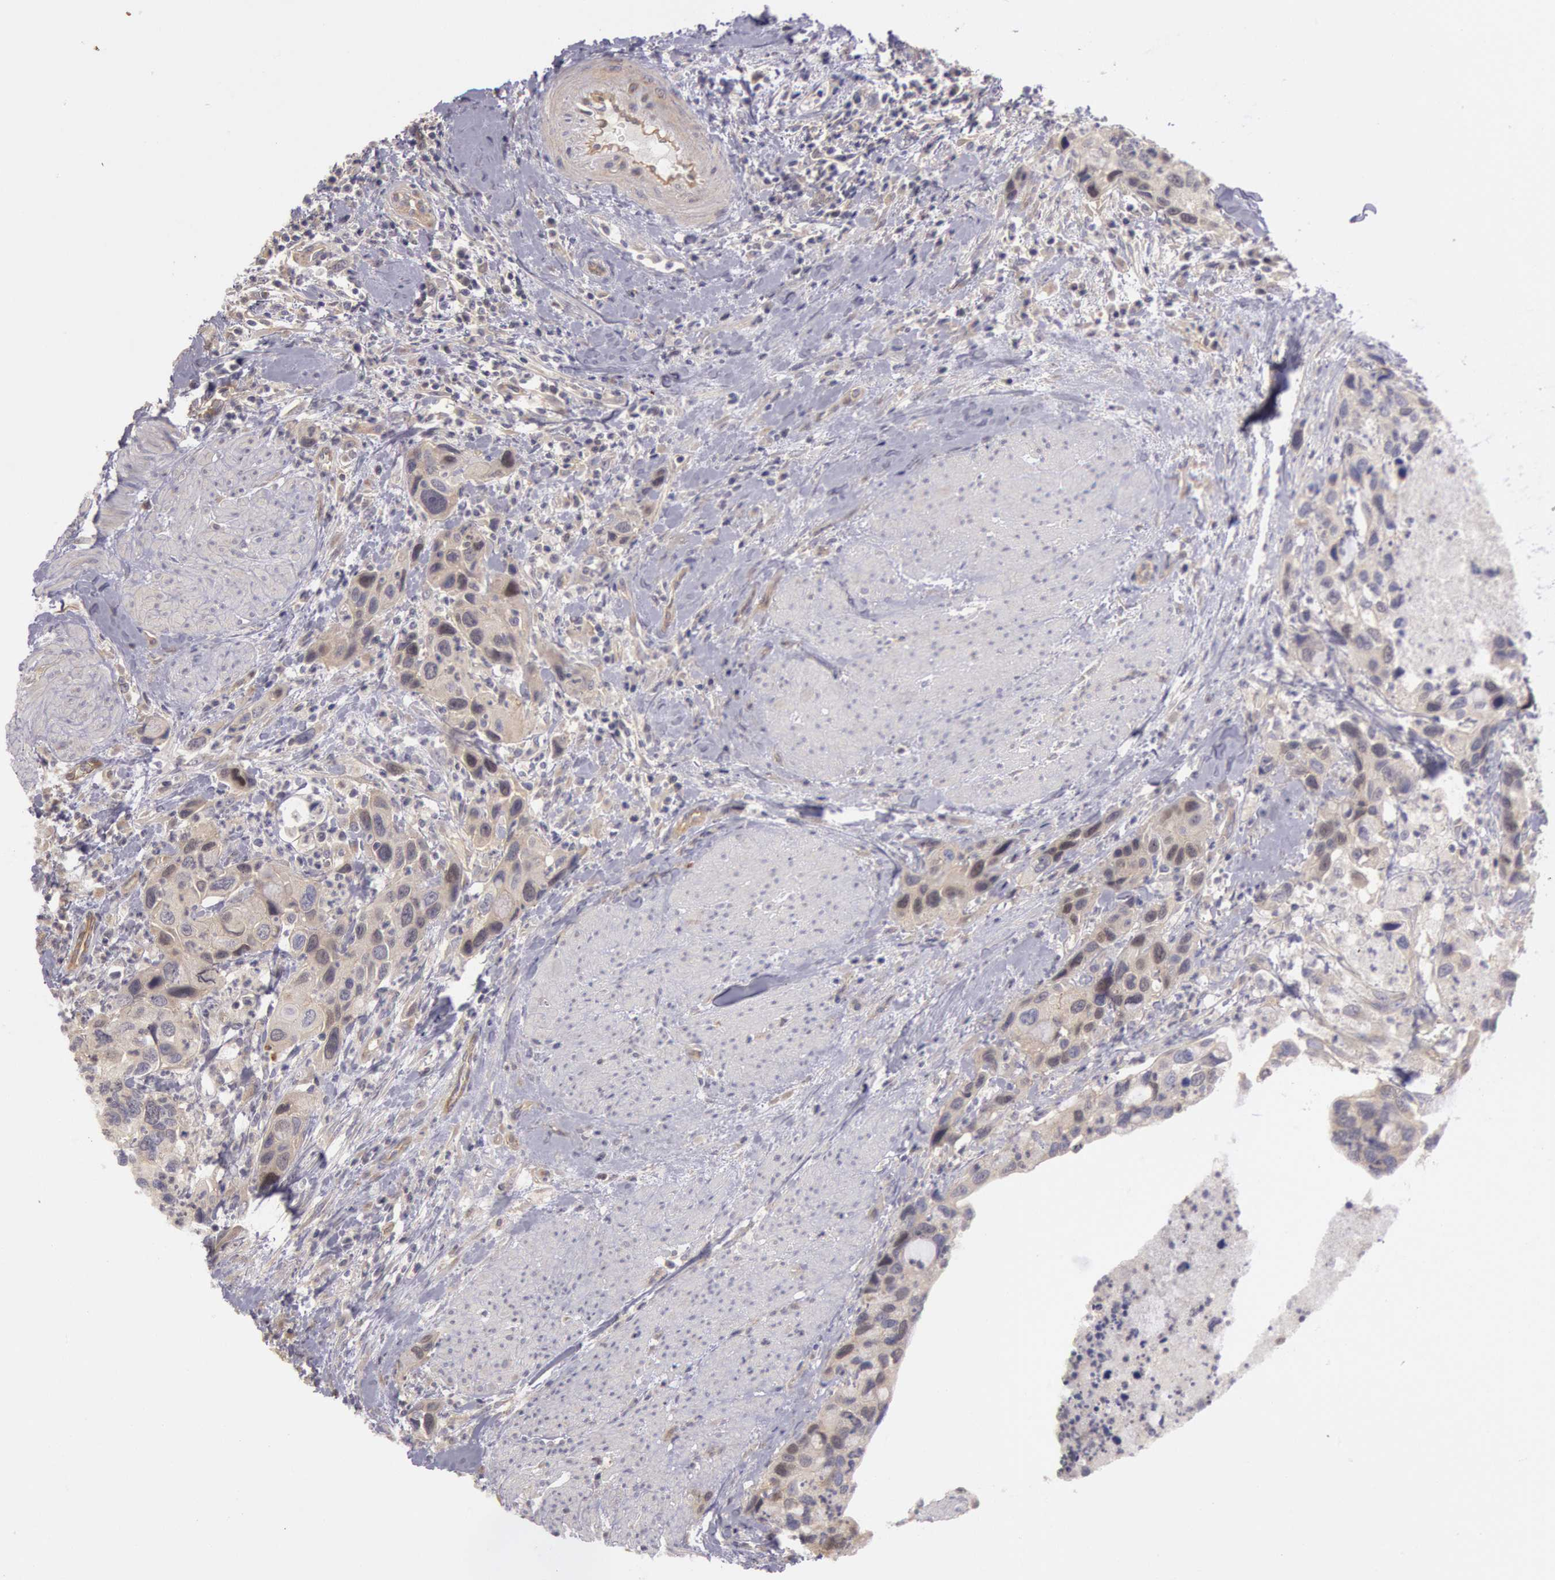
{"staining": {"intensity": "negative", "quantity": "none", "location": "none"}, "tissue": "urothelial cancer", "cell_type": "Tumor cells", "image_type": "cancer", "snomed": [{"axis": "morphology", "description": "Urothelial carcinoma, High grade"}, {"axis": "topography", "description": "Urinary bladder"}], "caption": "Human high-grade urothelial carcinoma stained for a protein using immunohistochemistry demonstrates no staining in tumor cells.", "gene": "AMOTL1", "patient": {"sex": "male", "age": 66}}